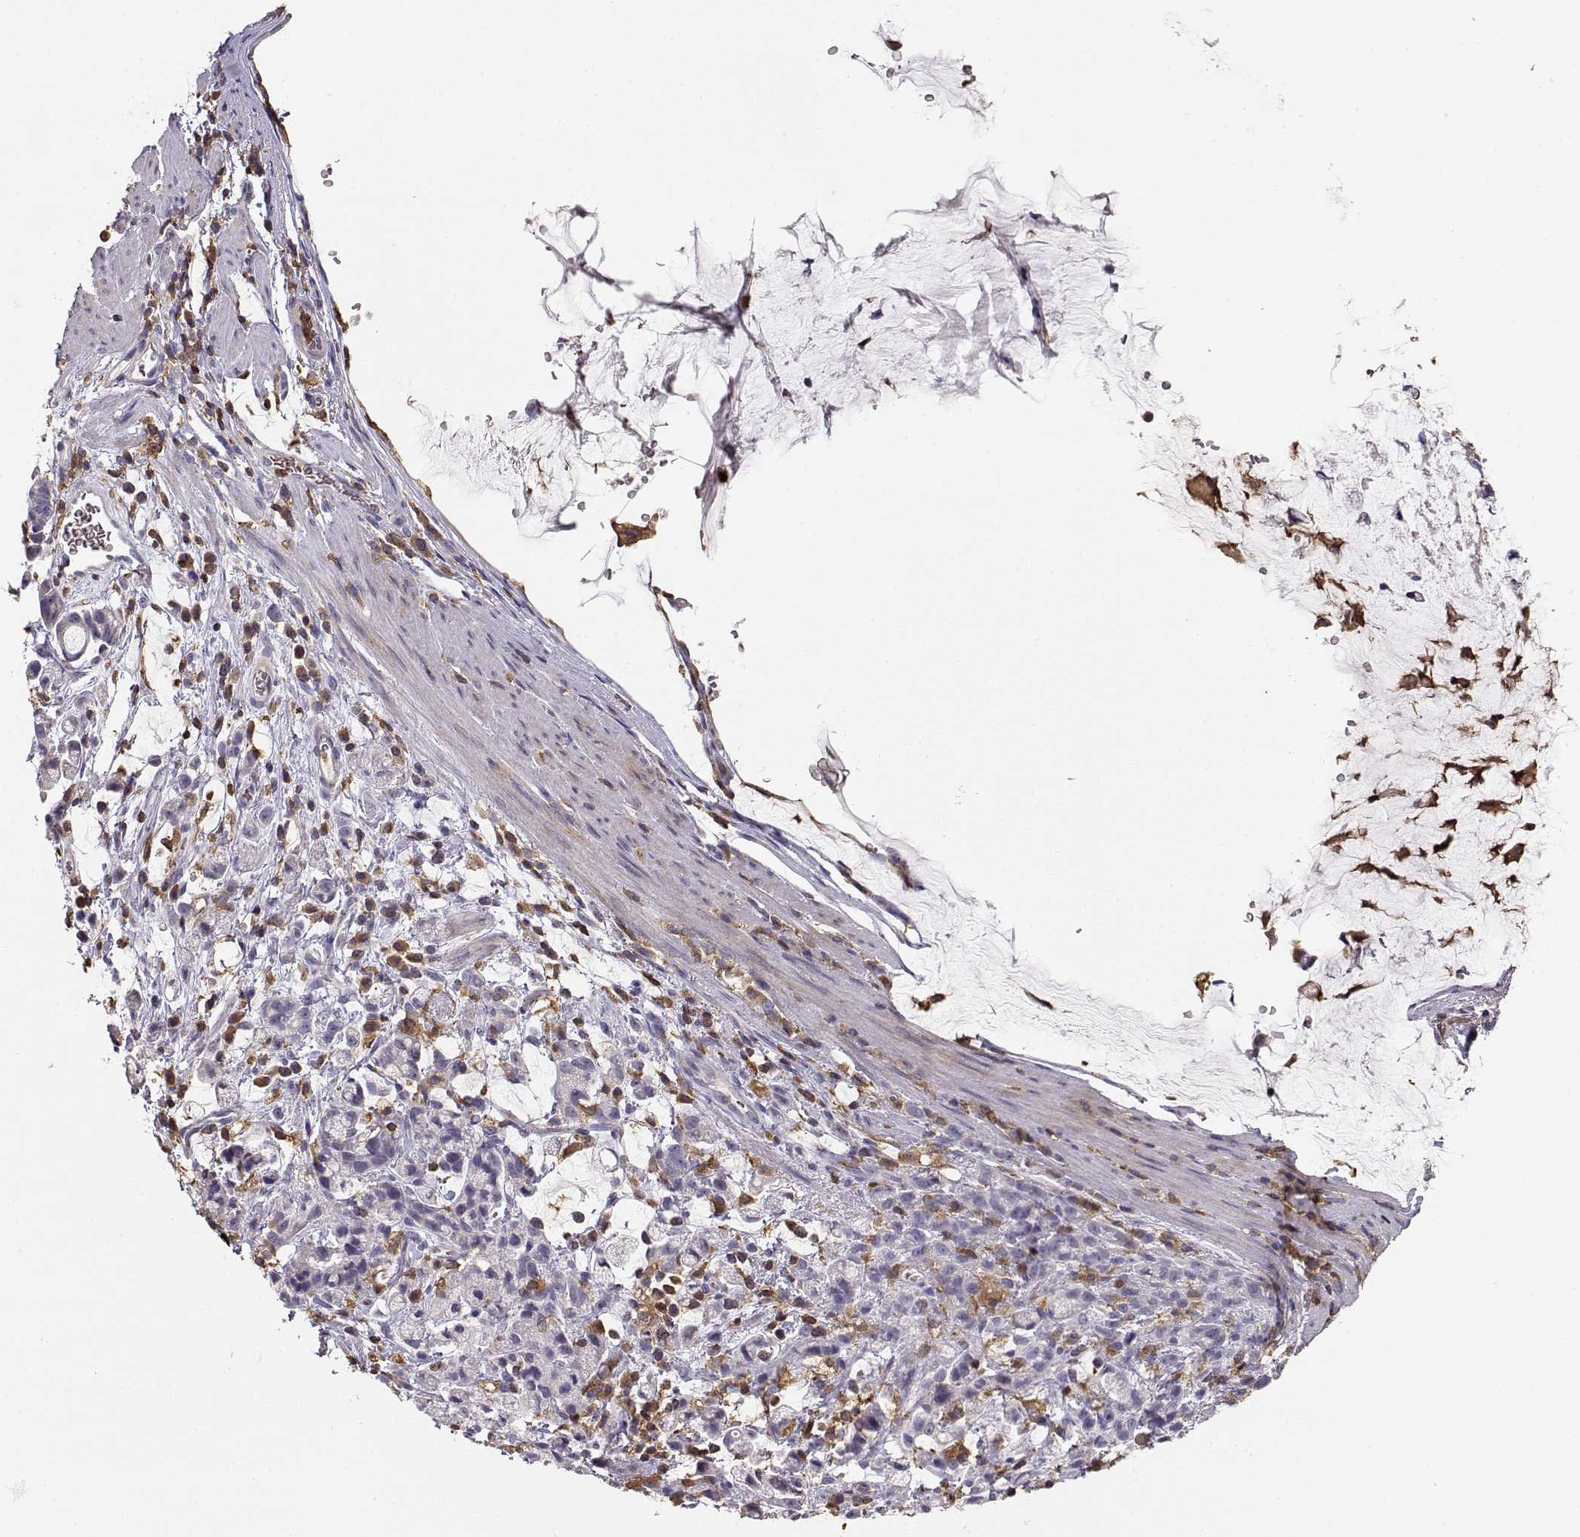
{"staining": {"intensity": "negative", "quantity": "none", "location": "none"}, "tissue": "stomach cancer", "cell_type": "Tumor cells", "image_type": "cancer", "snomed": [{"axis": "morphology", "description": "Adenocarcinoma, NOS"}, {"axis": "topography", "description": "Stomach"}], "caption": "Stomach cancer (adenocarcinoma) stained for a protein using immunohistochemistry exhibits no positivity tumor cells.", "gene": "VAV1", "patient": {"sex": "female", "age": 60}}